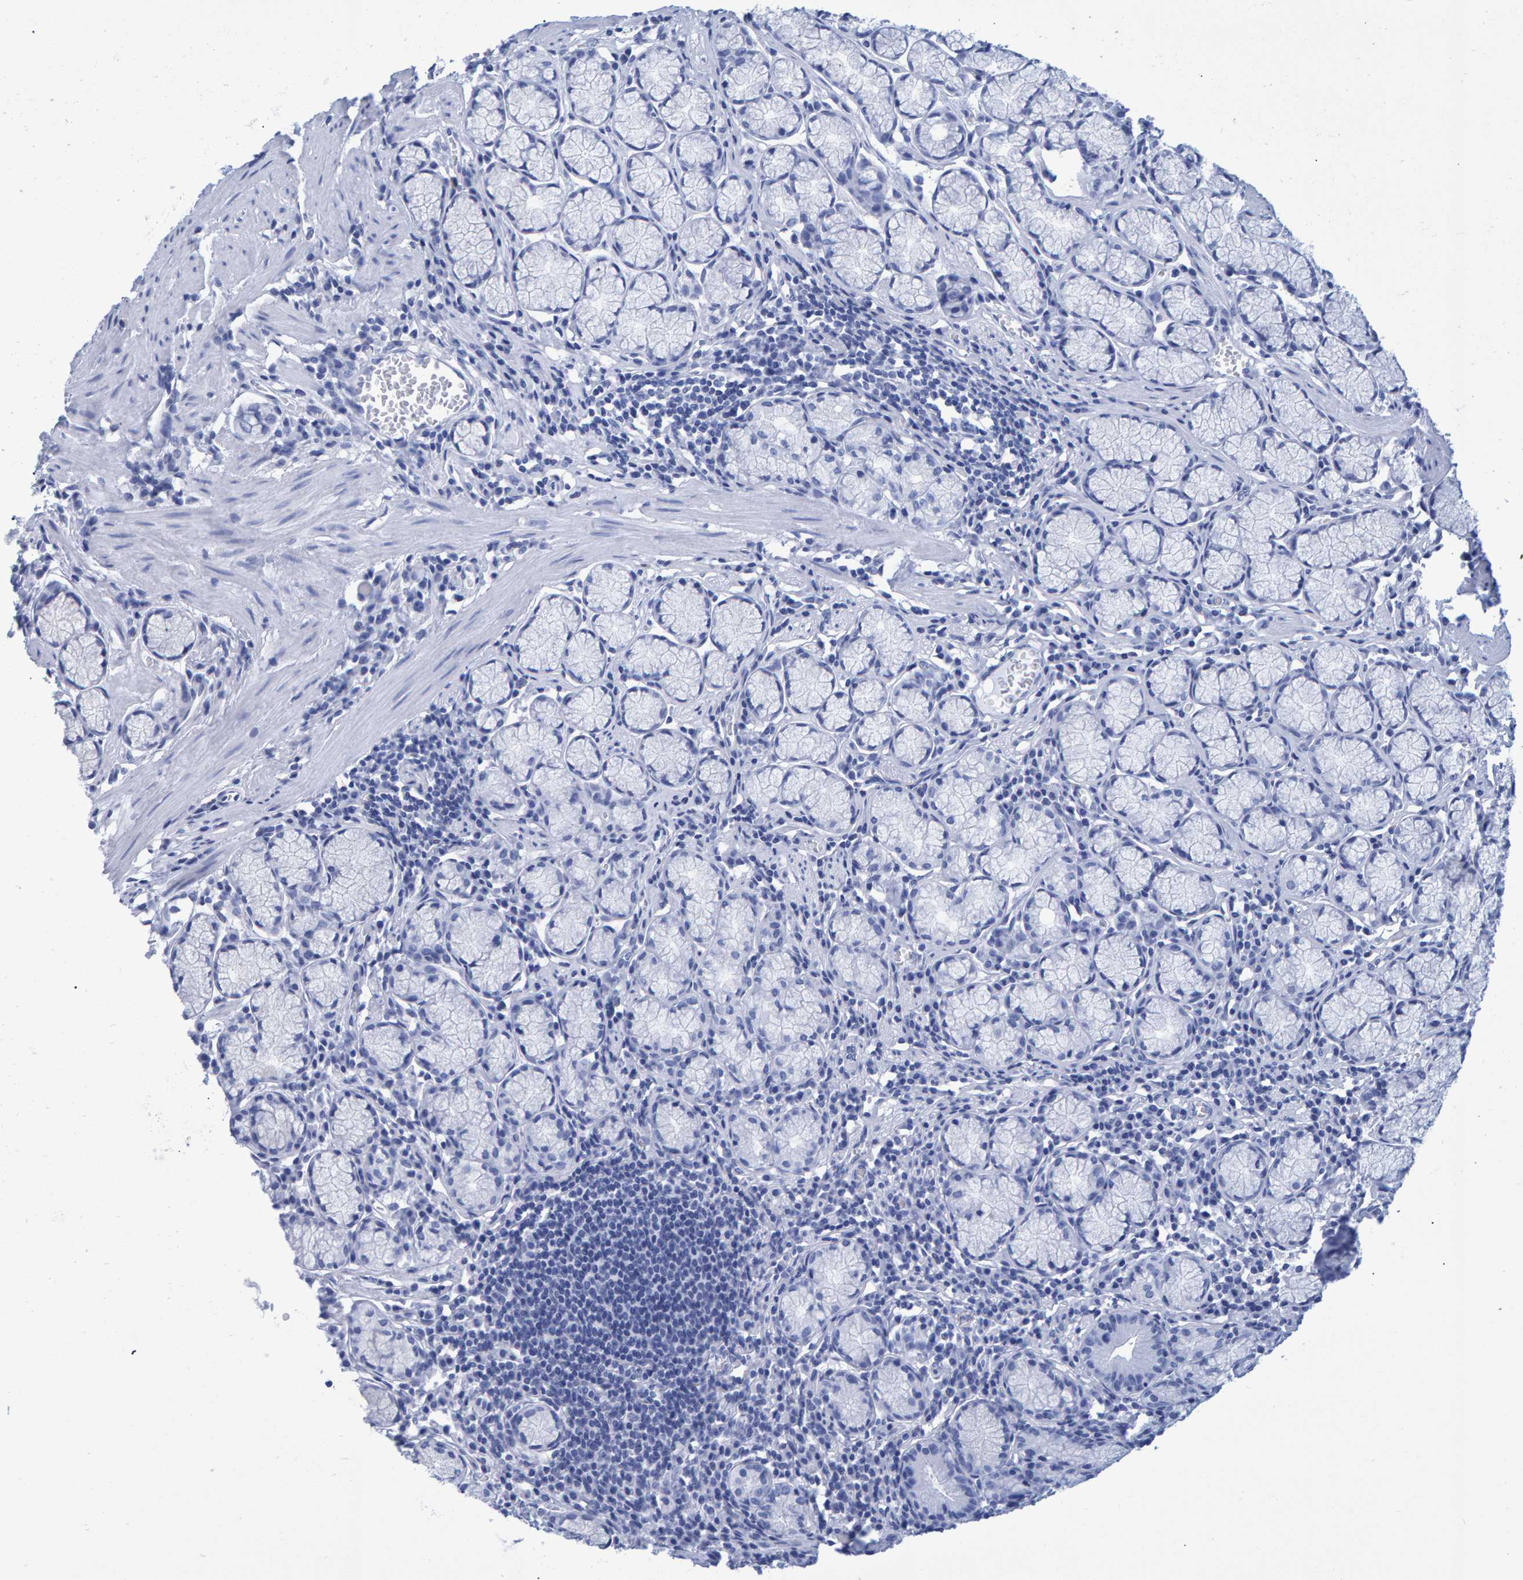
{"staining": {"intensity": "negative", "quantity": "none", "location": "none"}, "tissue": "stomach", "cell_type": "Glandular cells", "image_type": "normal", "snomed": [{"axis": "morphology", "description": "Normal tissue, NOS"}, {"axis": "topography", "description": "Stomach"}], "caption": "Immunohistochemical staining of unremarkable stomach demonstrates no significant expression in glandular cells.", "gene": "QKI", "patient": {"sex": "male", "age": 55}}